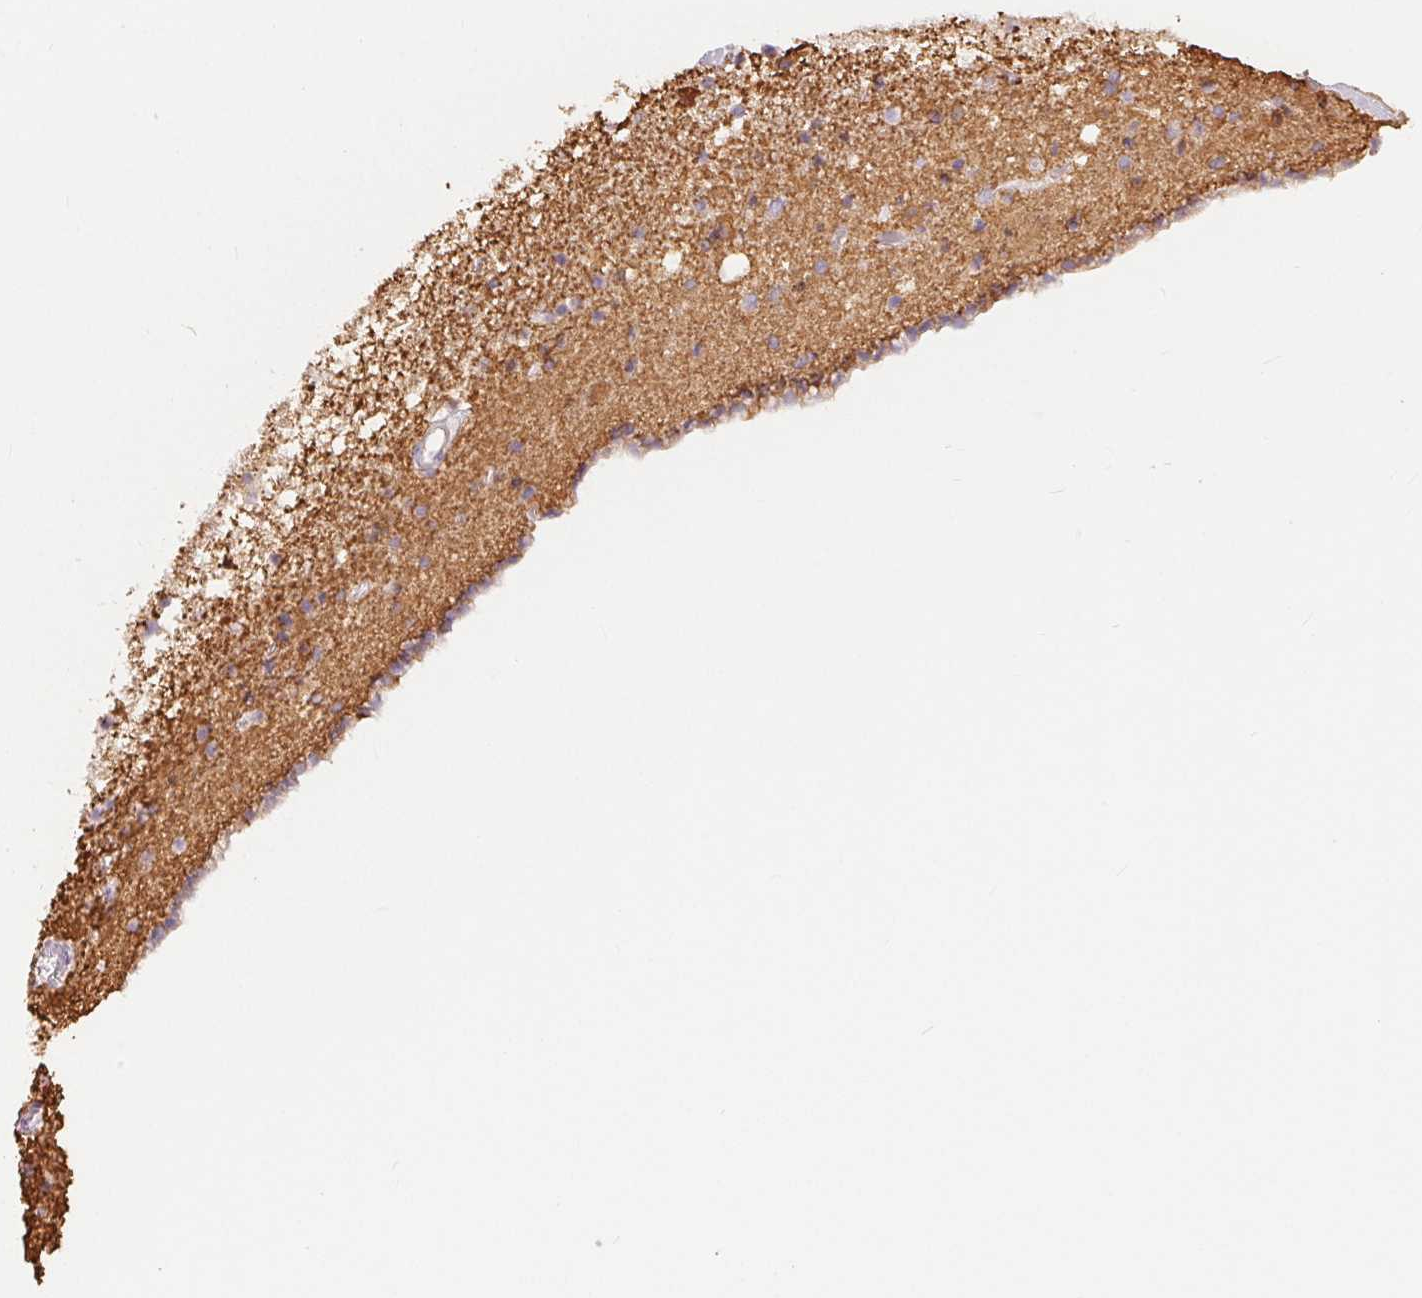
{"staining": {"intensity": "moderate", "quantity": "<25%", "location": "cytoplasmic/membranous"}, "tissue": "caudate", "cell_type": "Glial cells", "image_type": "normal", "snomed": [{"axis": "morphology", "description": "Normal tissue, NOS"}, {"axis": "topography", "description": "Lateral ventricle wall"}], "caption": "An immunohistochemistry (IHC) photomicrograph of benign tissue is shown. Protein staining in brown highlights moderate cytoplasmic/membranous positivity in caudate within glial cells.", "gene": "GFAP", "patient": {"sex": "female", "age": 42}}